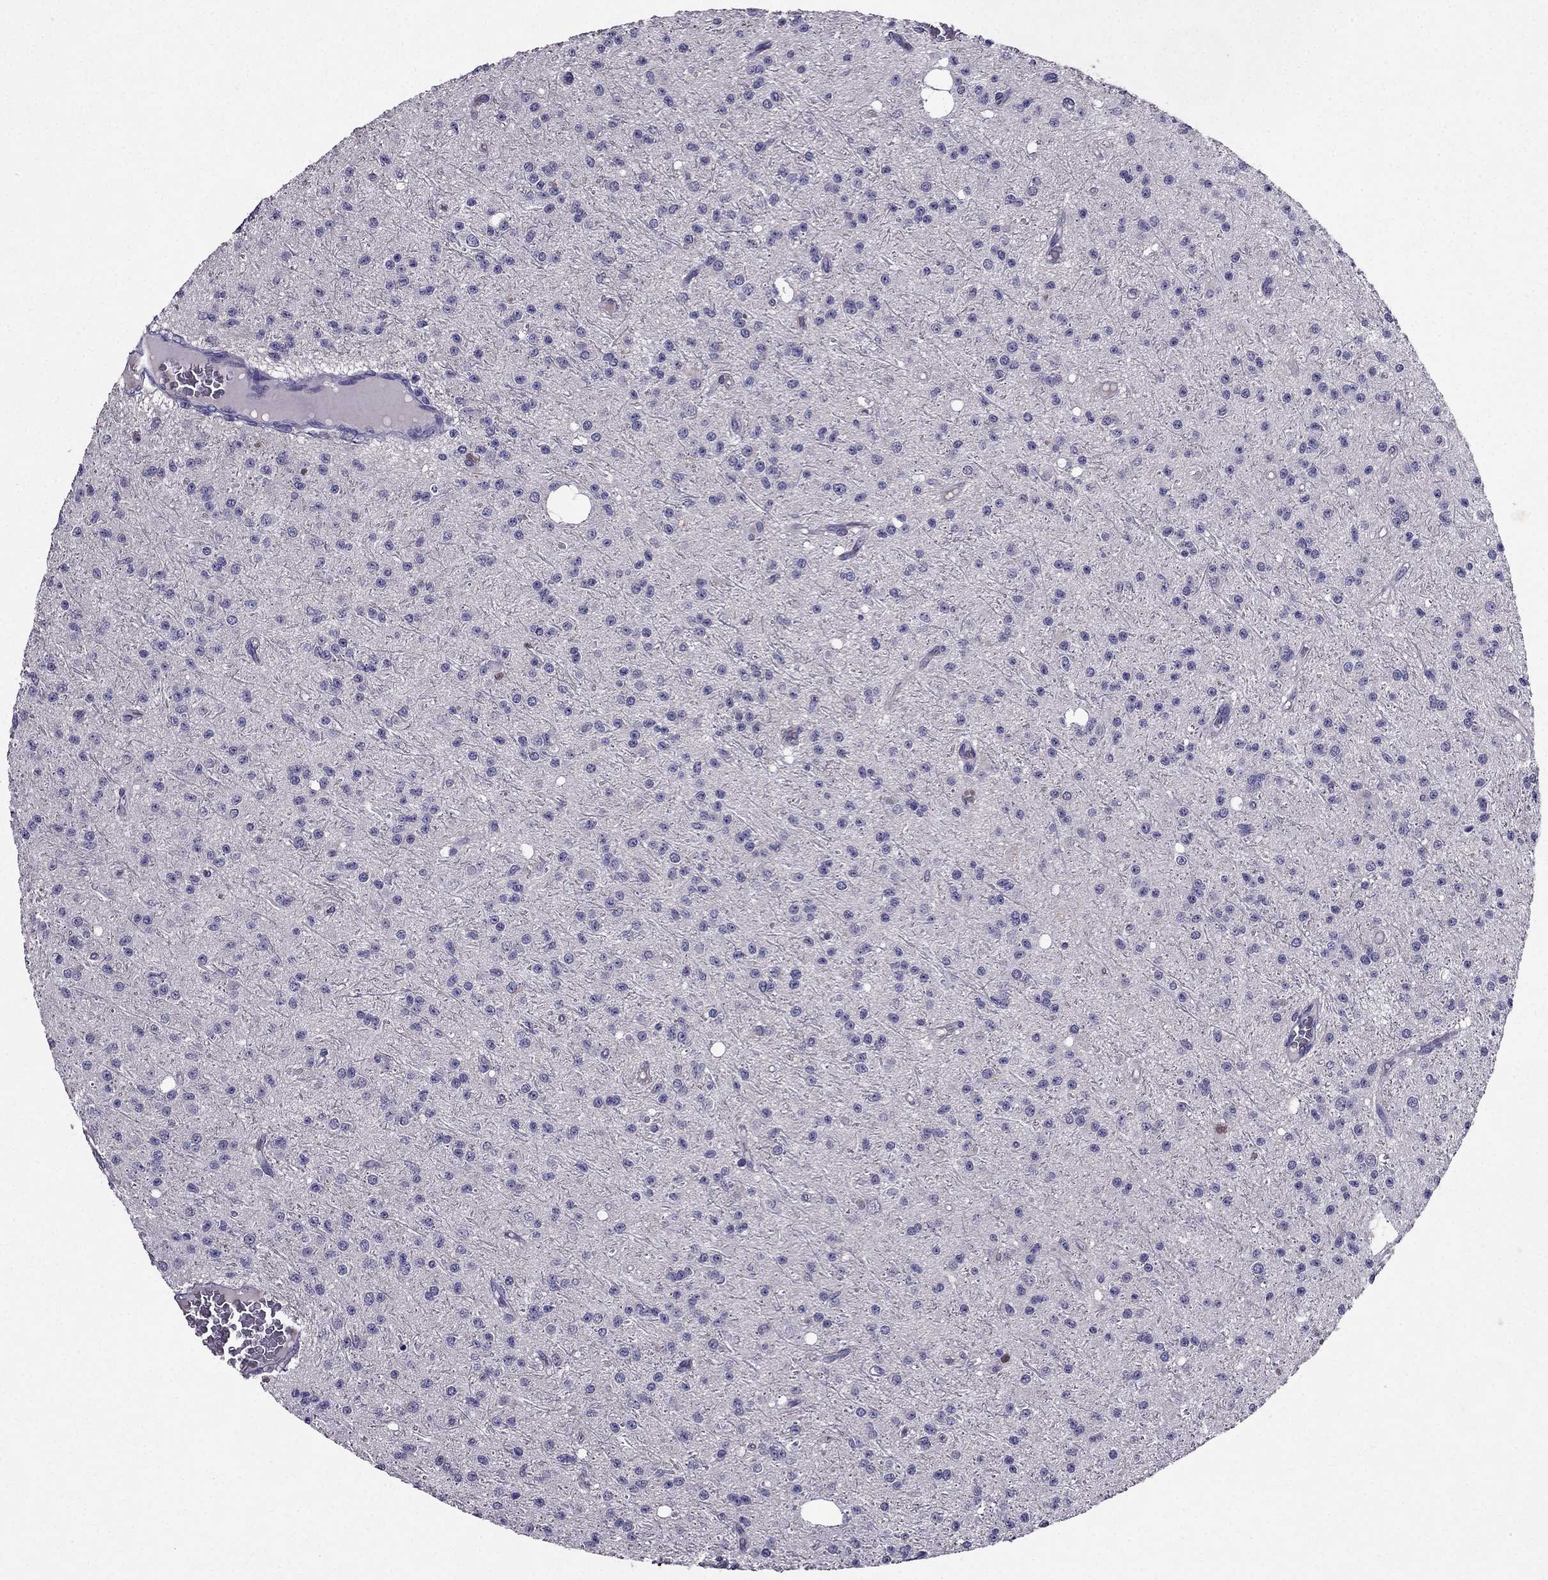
{"staining": {"intensity": "negative", "quantity": "none", "location": "none"}, "tissue": "glioma", "cell_type": "Tumor cells", "image_type": "cancer", "snomed": [{"axis": "morphology", "description": "Glioma, malignant, Low grade"}, {"axis": "topography", "description": "Brain"}], "caption": "Immunohistochemistry photomicrograph of glioma stained for a protein (brown), which displays no positivity in tumor cells.", "gene": "DUSP15", "patient": {"sex": "male", "age": 27}}